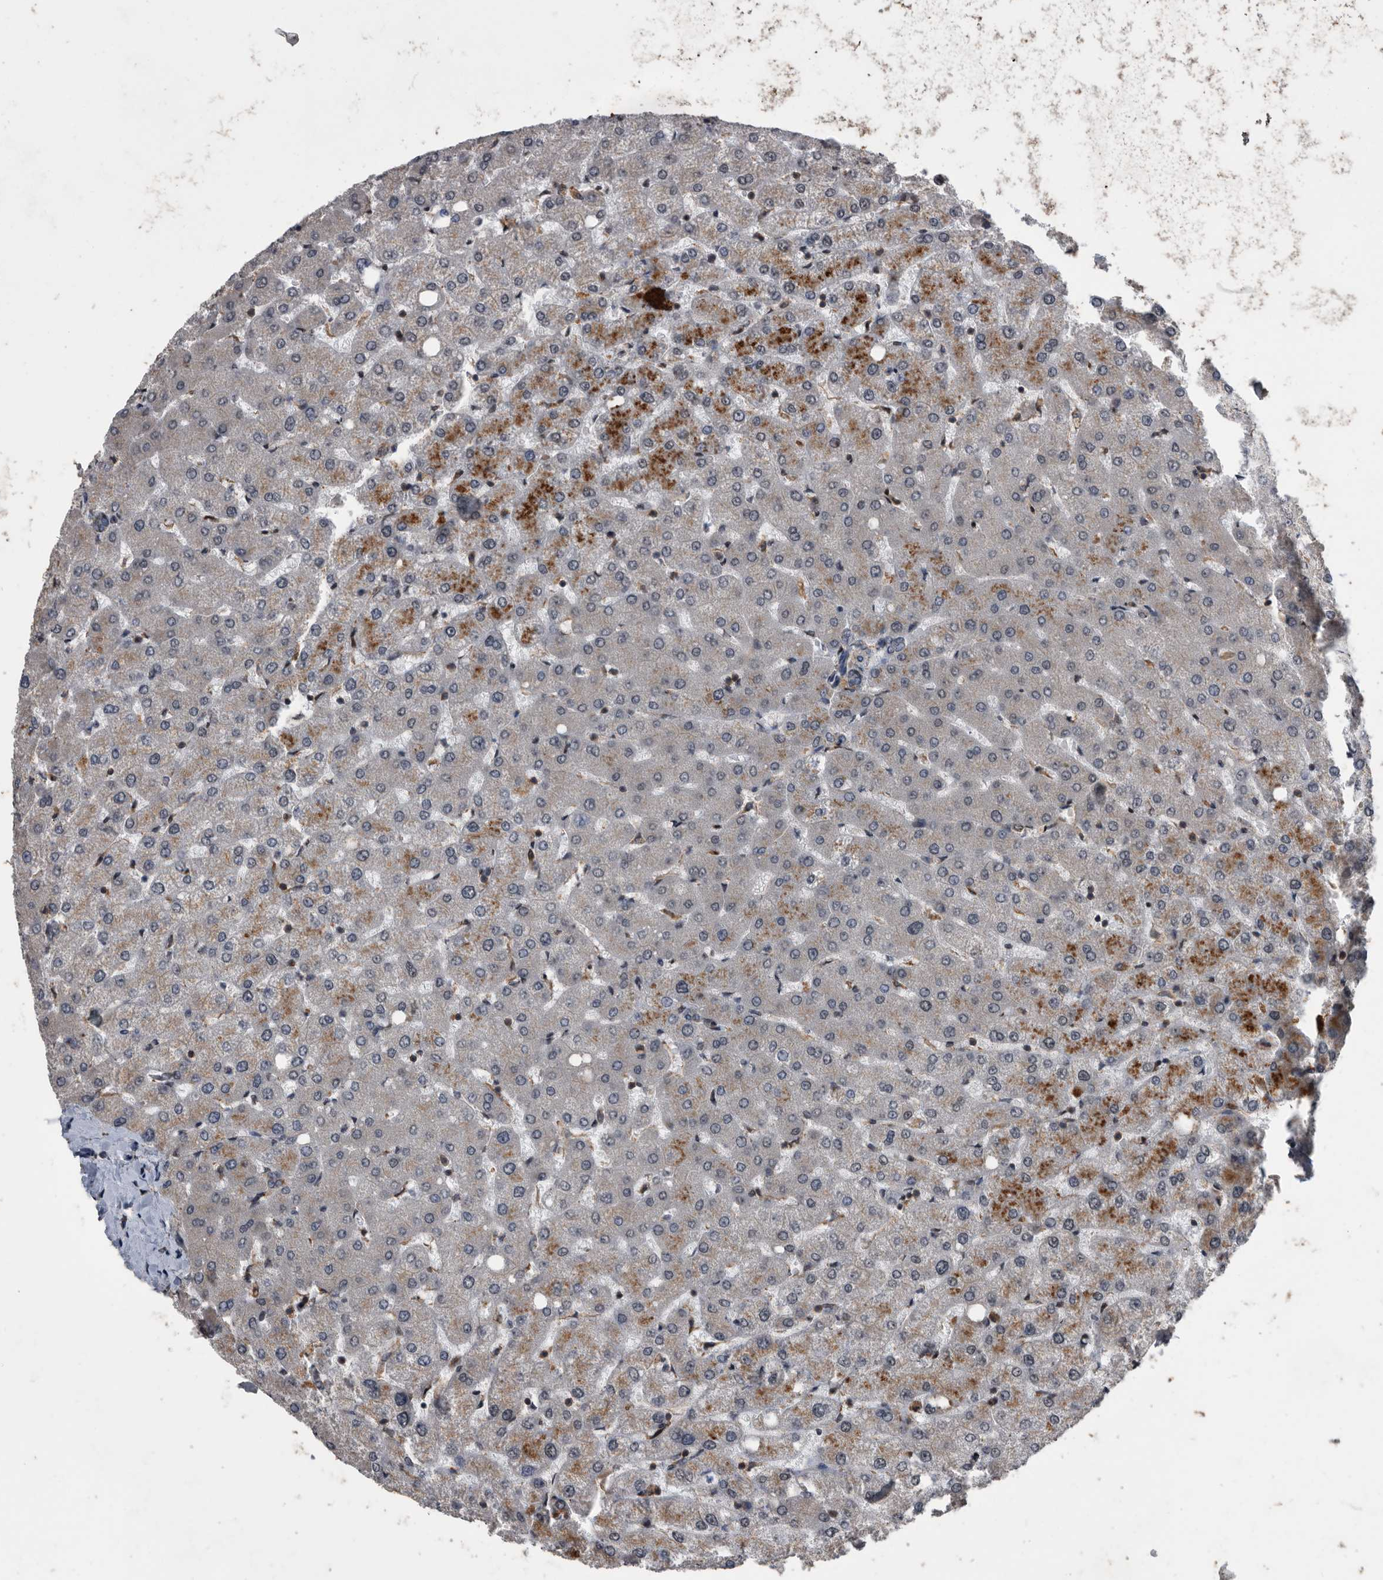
{"staining": {"intensity": "weak", "quantity": ">75%", "location": "cytoplasmic/membranous"}, "tissue": "liver", "cell_type": "Cholangiocytes", "image_type": "normal", "snomed": [{"axis": "morphology", "description": "Normal tissue, NOS"}, {"axis": "topography", "description": "Liver"}], "caption": "Brown immunohistochemical staining in normal human liver displays weak cytoplasmic/membranous positivity in about >75% of cholangiocytes. The staining was performed using DAB, with brown indicating positive protein expression. Nuclei are stained blue with hematoxylin.", "gene": "NRBP1", "patient": {"sex": "female", "age": 54}}